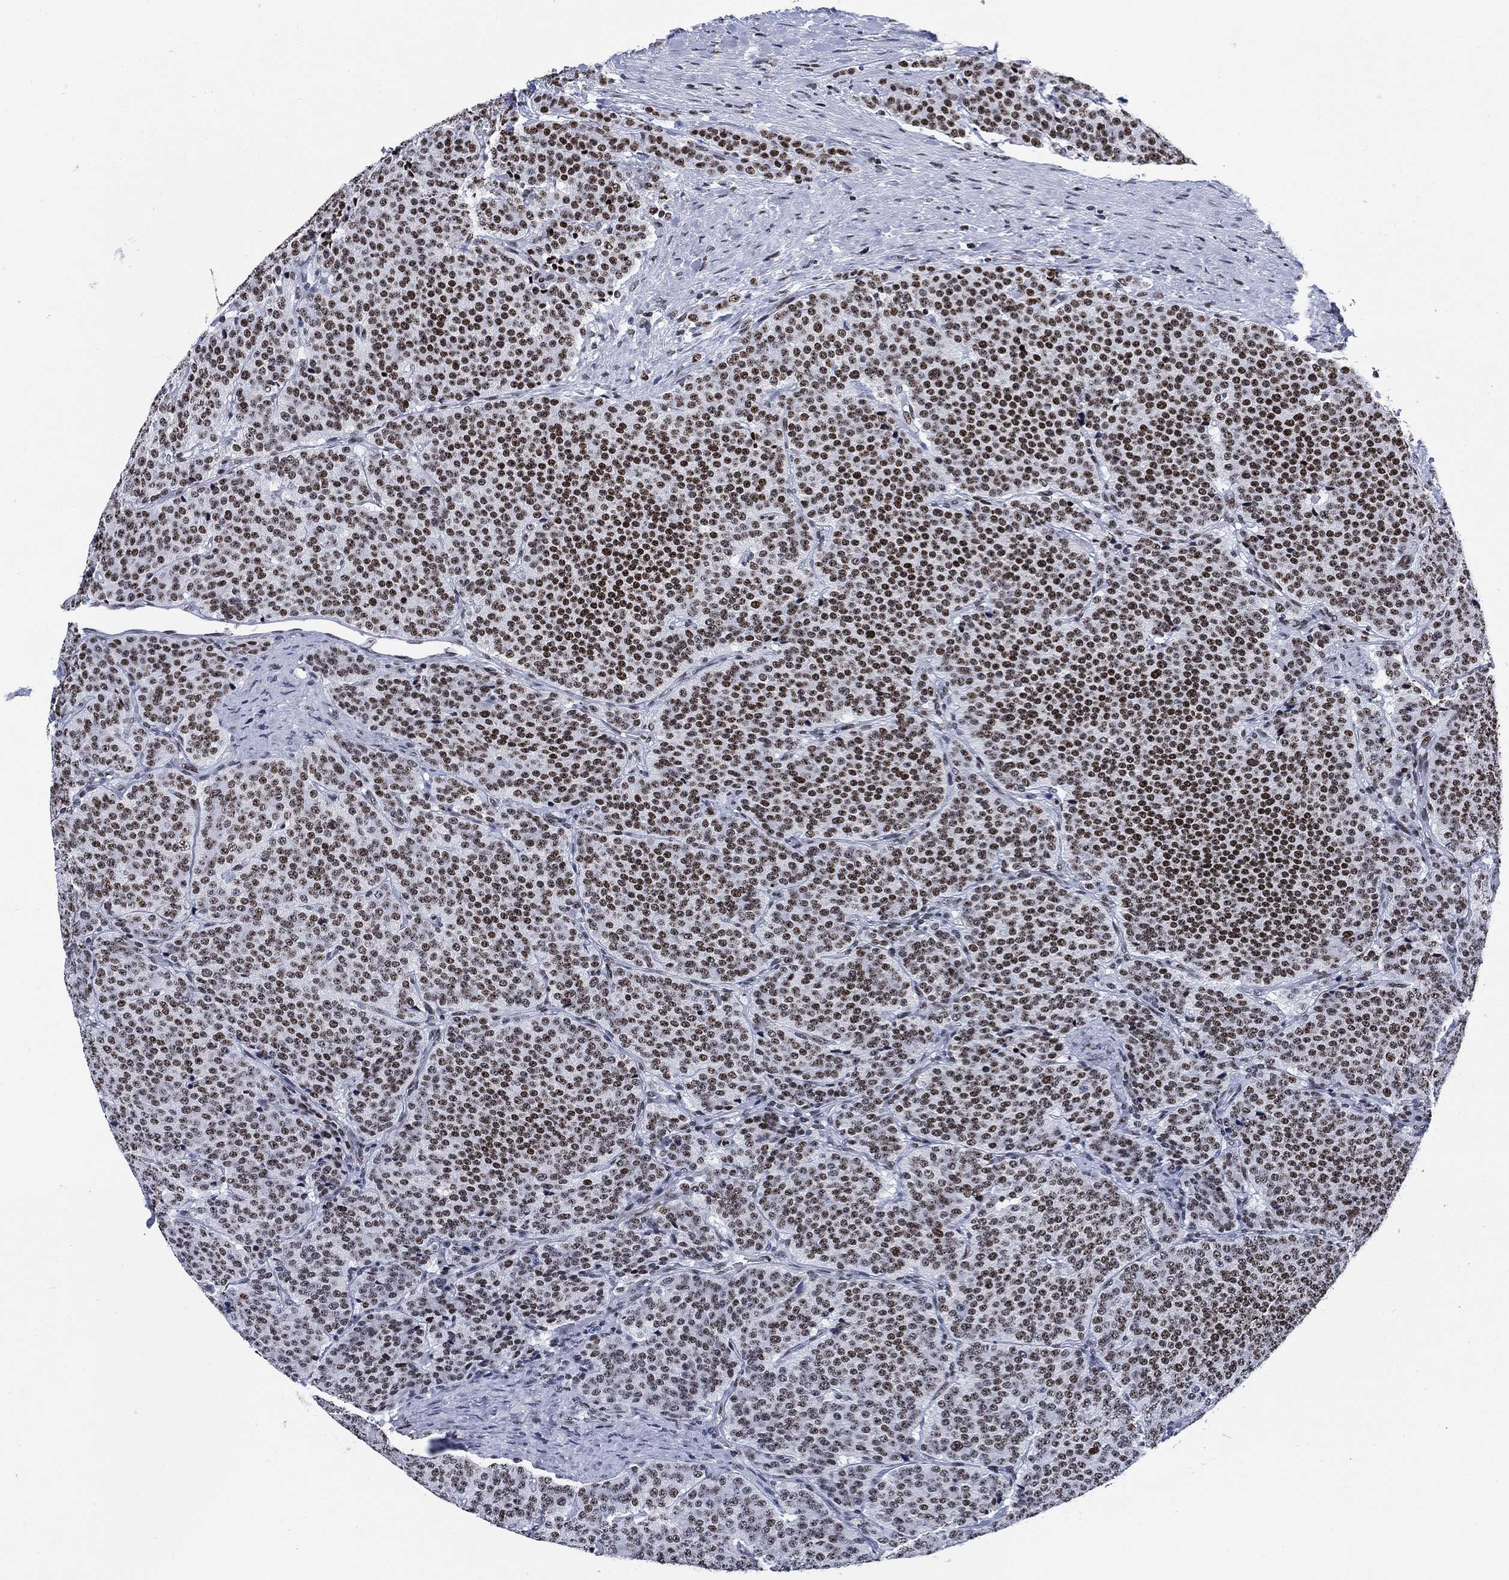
{"staining": {"intensity": "moderate", "quantity": ">75%", "location": "nuclear"}, "tissue": "carcinoid", "cell_type": "Tumor cells", "image_type": "cancer", "snomed": [{"axis": "morphology", "description": "Carcinoid, malignant, NOS"}, {"axis": "topography", "description": "Small intestine"}], "caption": "A histopathology image of human carcinoid stained for a protein exhibits moderate nuclear brown staining in tumor cells.", "gene": "H1-10", "patient": {"sex": "female", "age": 58}}